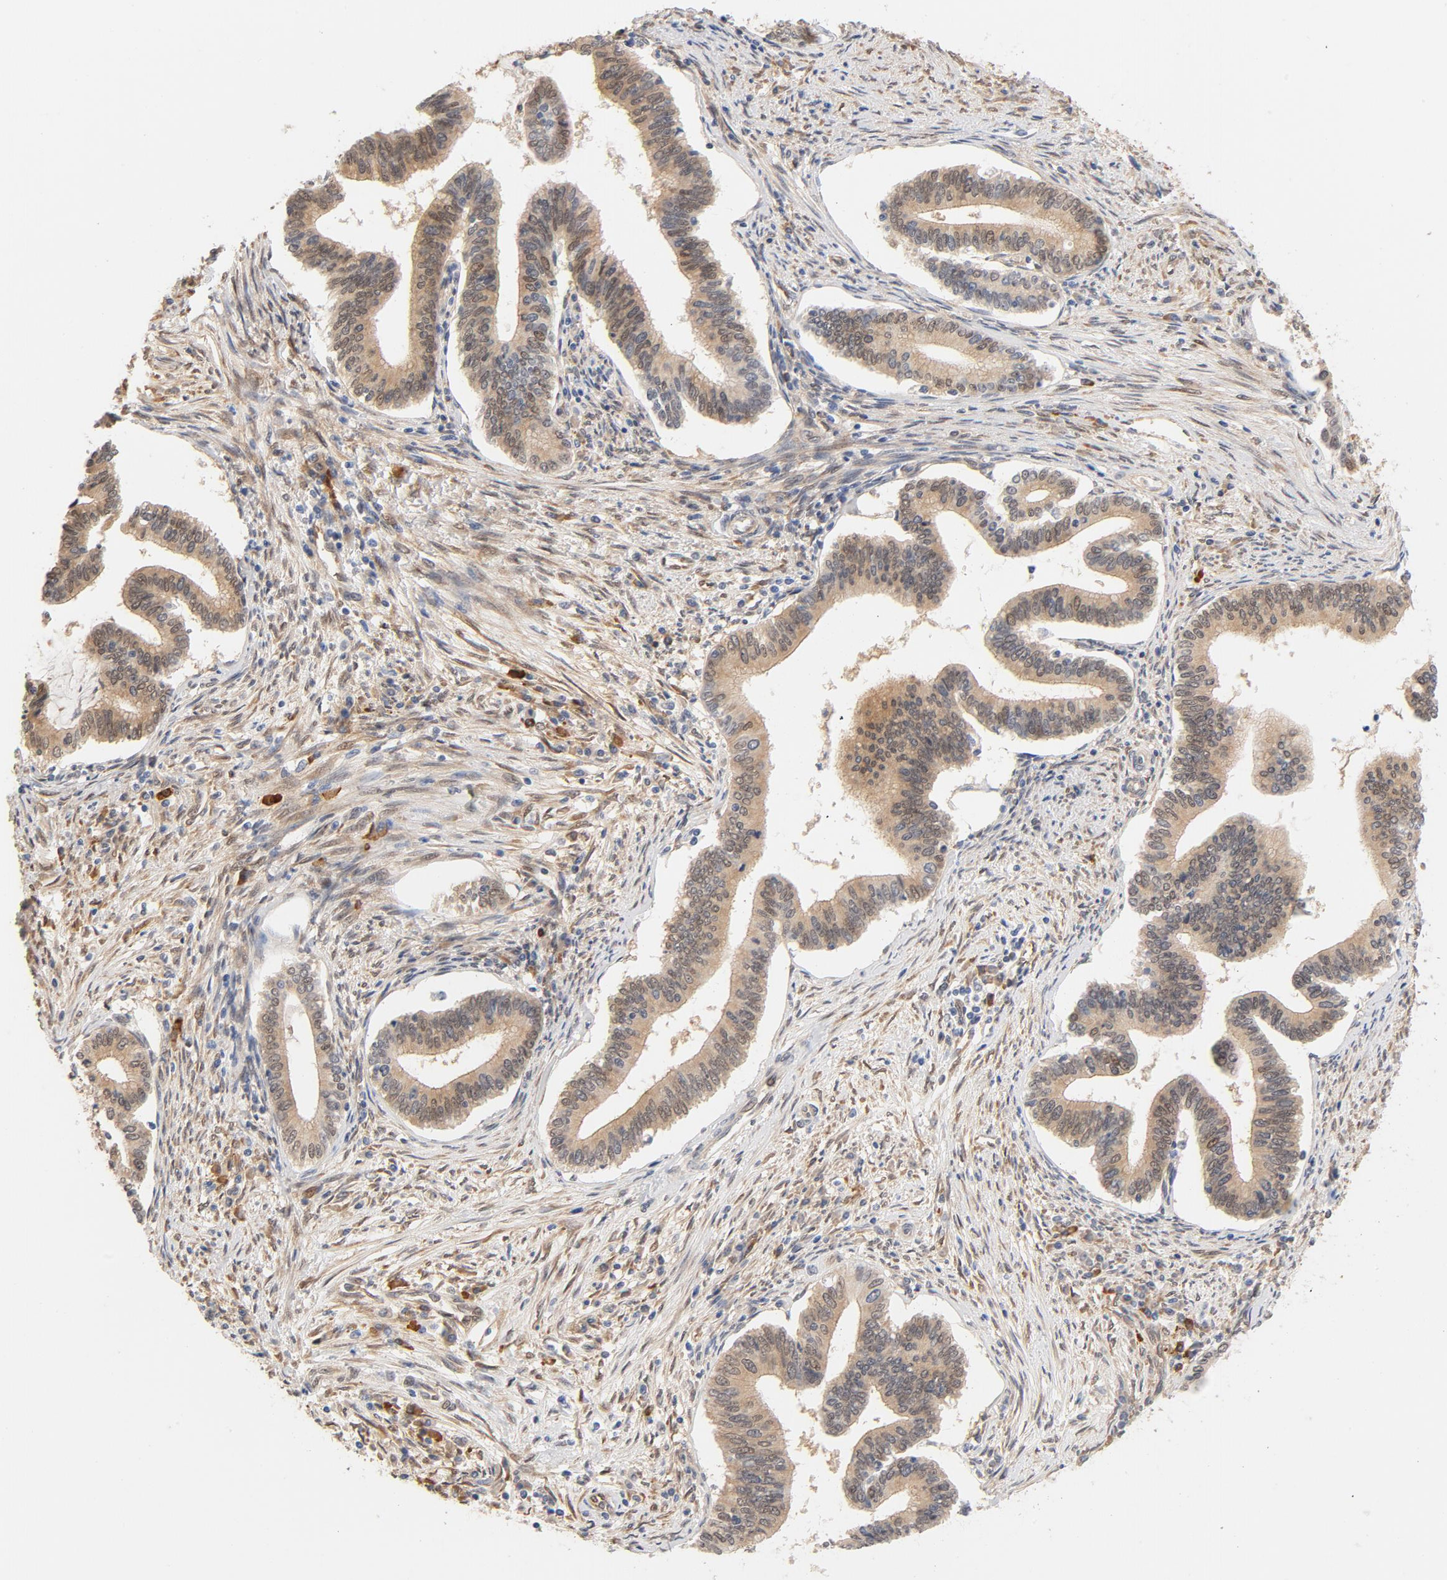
{"staining": {"intensity": "moderate", "quantity": ">75%", "location": "cytoplasmic/membranous,nuclear"}, "tissue": "cervical cancer", "cell_type": "Tumor cells", "image_type": "cancer", "snomed": [{"axis": "morphology", "description": "Adenocarcinoma, NOS"}, {"axis": "topography", "description": "Cervix"}], "caption": "Tumor cells display medium levels of moderate cytoplasmic/membranous and nuclear positivity in about >75% of cells in cervical cancer (adenocarcinoma). The staining was performed using DAB, with brown indicating positive protein expression. Nuclei are stained blue with hematoxylin.", "gene": "EIF4E", "patient": {"sex": "female", "age": 36}}